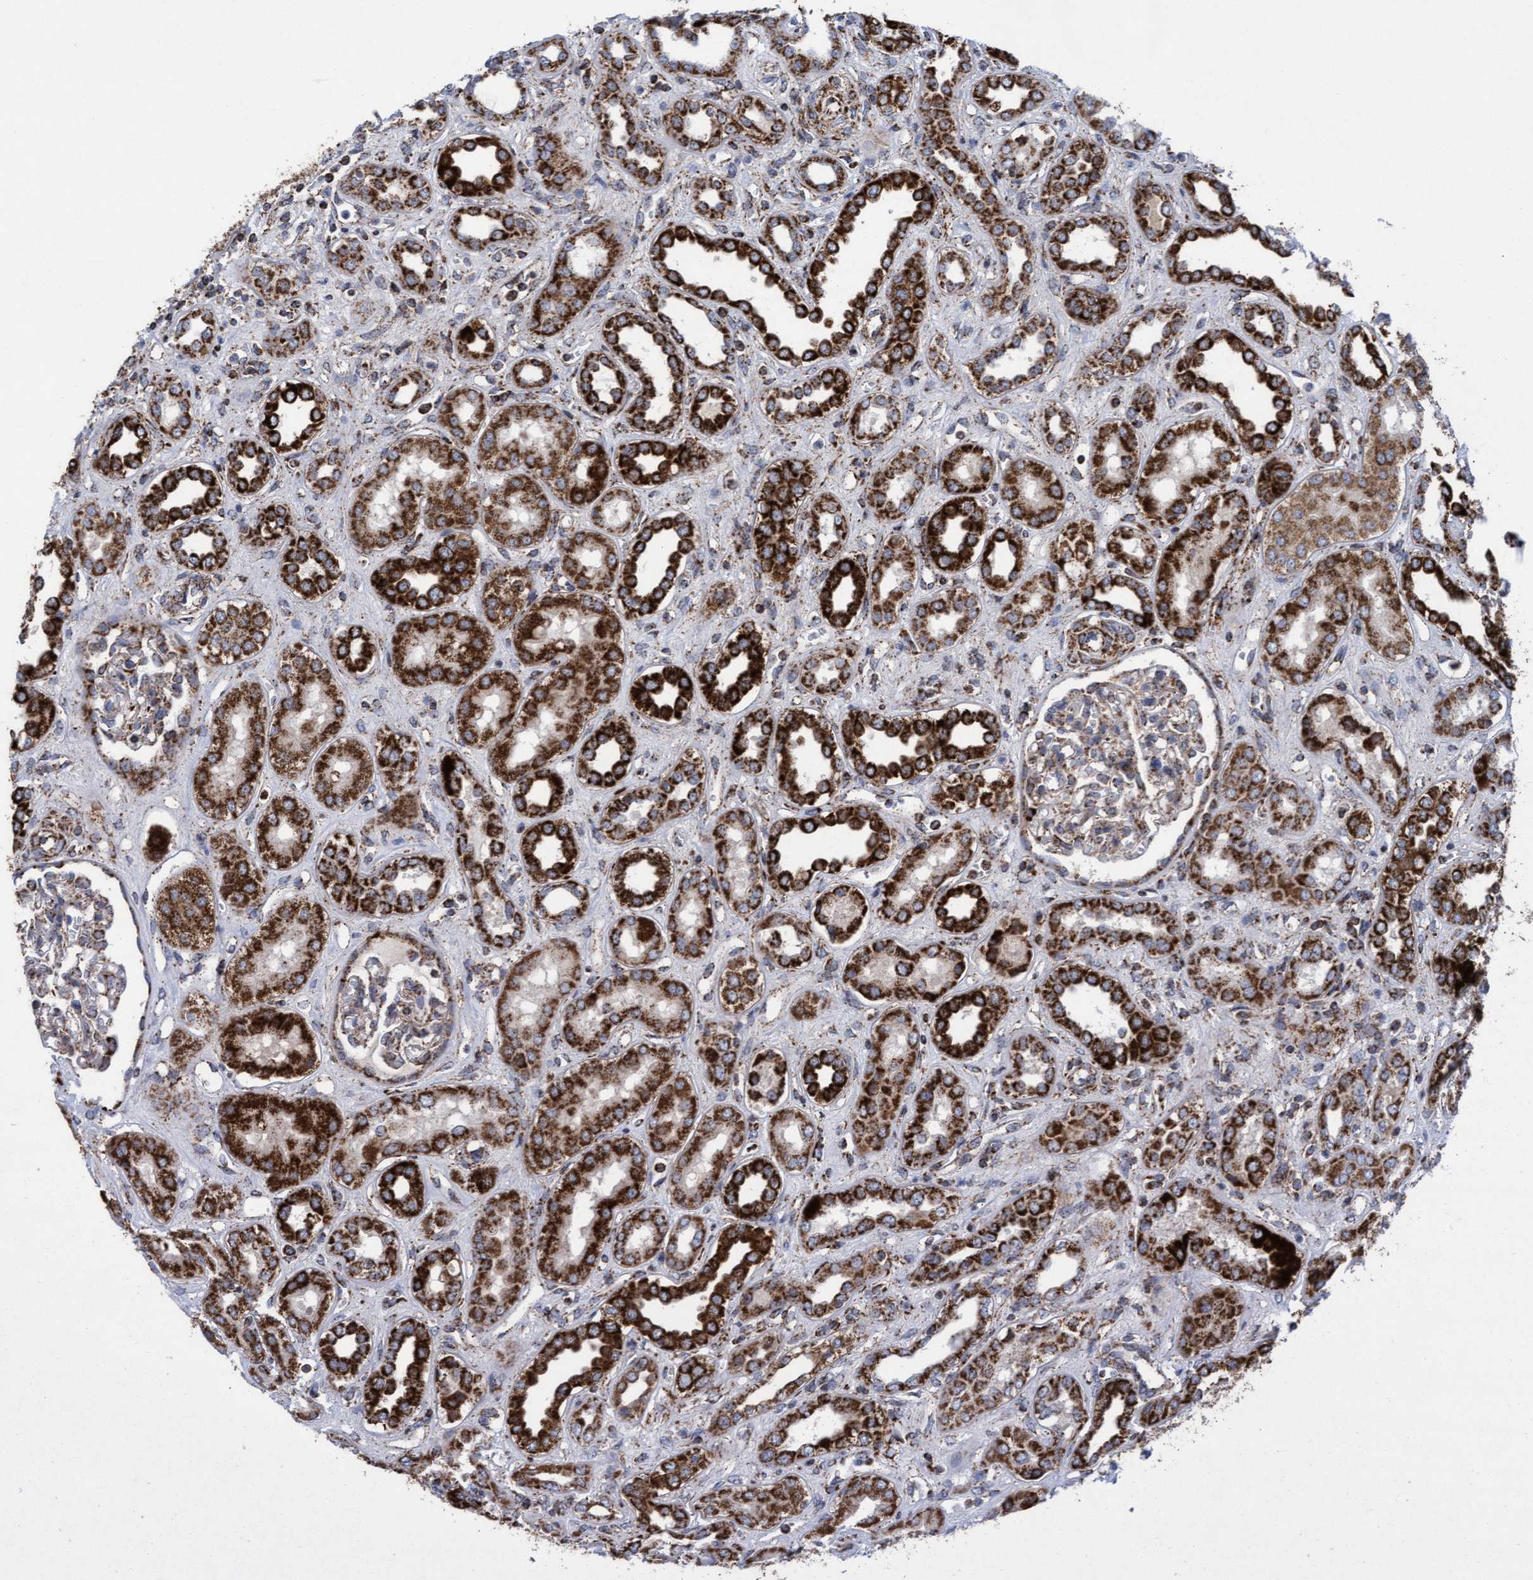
{"staining": {"intensity": "moderate", "quantity": ">75%", "location": "cytoplasmic/membranous"}, "tissue": "kidney", "cell_type": "Cells in glomeruli", "image_type": "normal", "snomed": [{"axis": "morphology", "description": "Normal tissue, NOS"}, {"axis": "topography", "description": "Kidney"}], "caption": "Immunohistochemistry (IHC) histopathology image of benign kidney: human kidney stained using immunohistochemistry (IHC) displays medium levels of moderate protein expression localized specifically in the cytoplasmic/membranous of cells in glomeruli, appearing as a cytoplasmic/membranous brown color.", "gene": "MRPL38", "patient": {"sex": "male", "age": 59}}